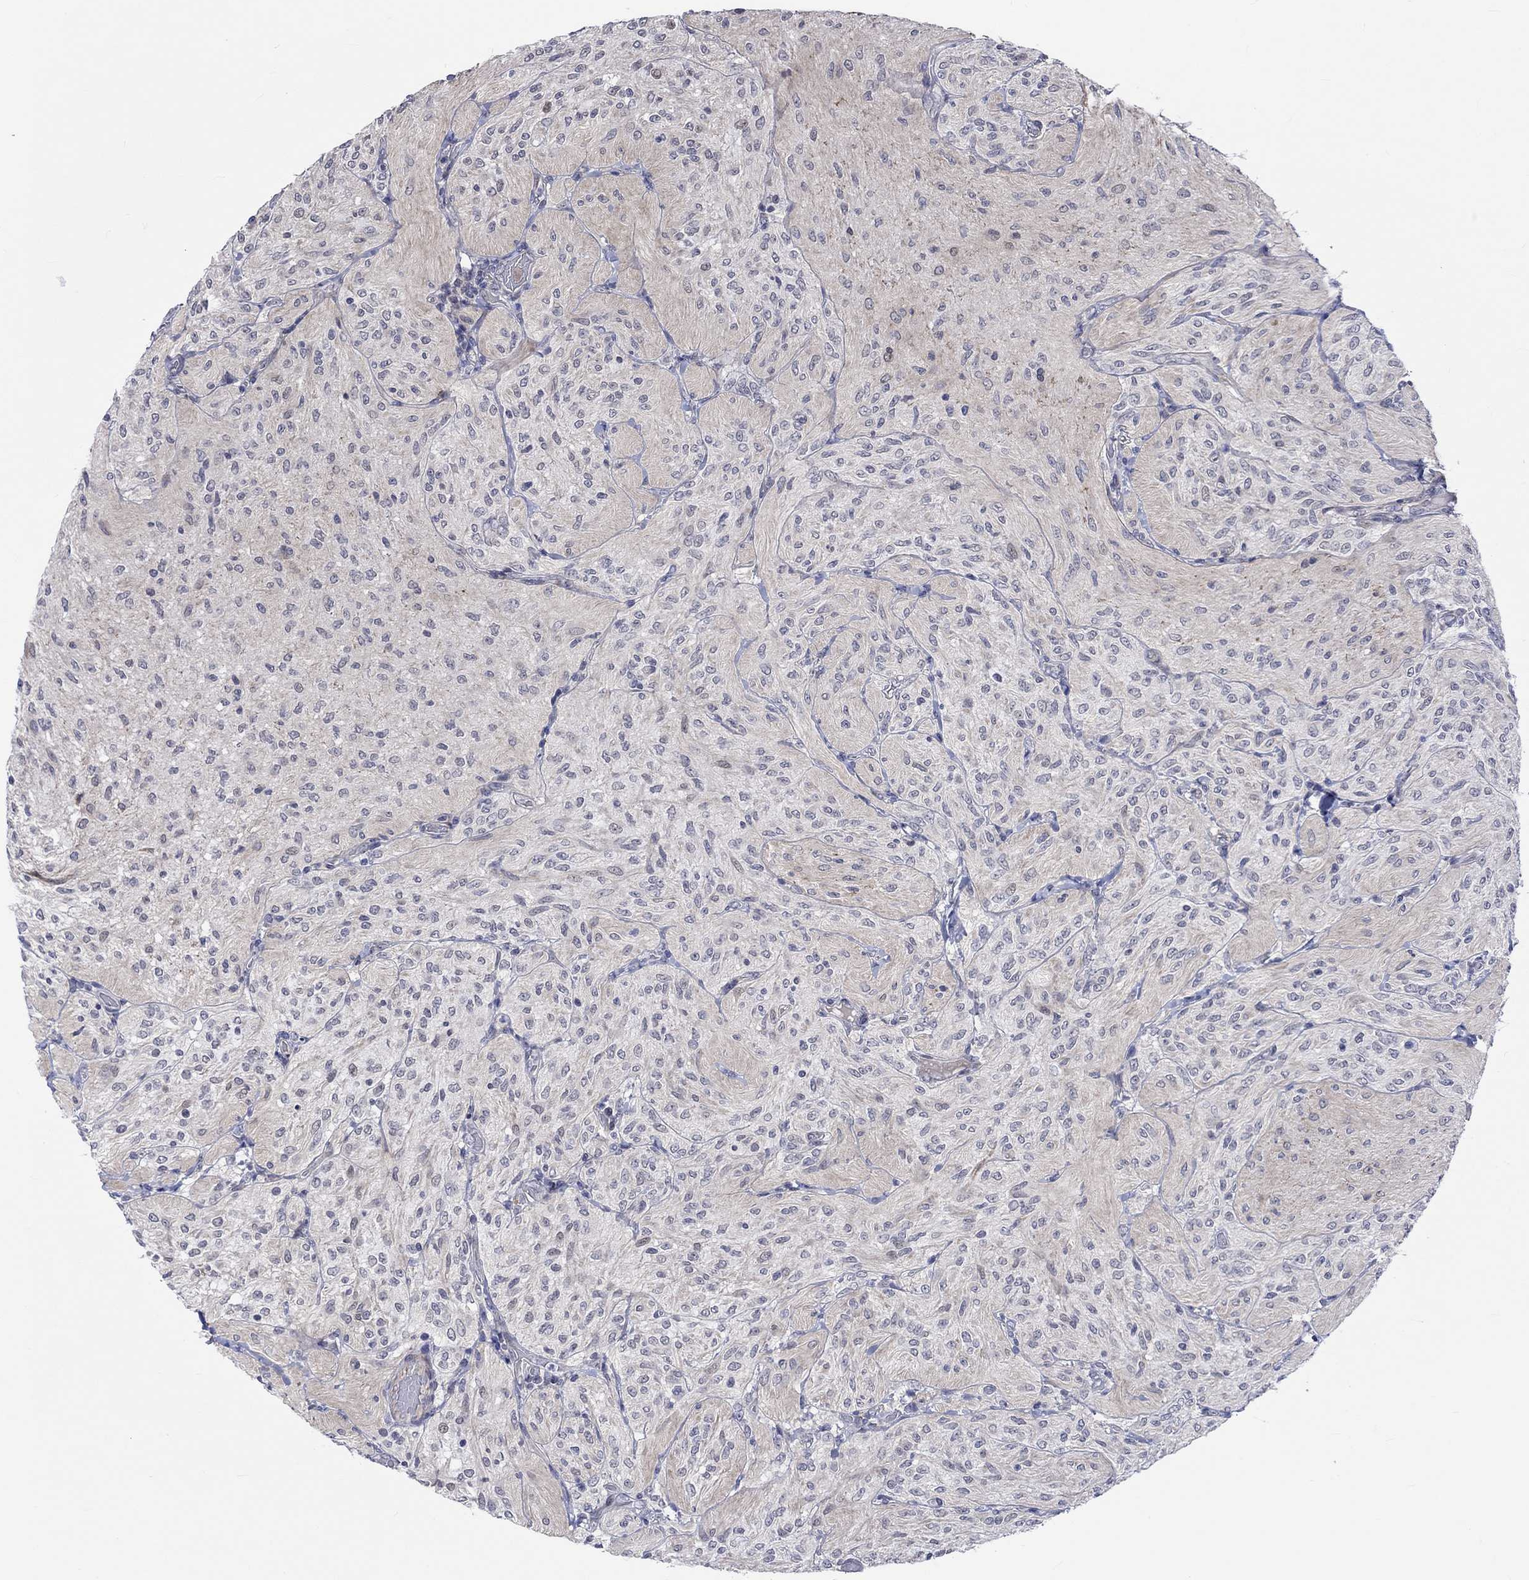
{"staining": {"intensity": "negative", "quantity": "none", "location": "none"}, "tissue": "glioma", "cell_type": "Tumor cells", "image_type": "cancer", "snomed": [{"axis": "morphology", "description": "Glioma, malignant, Low grade"}, {"axis": "topography", "description": "Brain"}], "caption": "A high-resolution photomicrograph shows immunohistochemistry staining of glioma, which displays no significant positivity in tumor cells.", "gene": "E2F8", "patient": {"sex": "male", "age": 3}}